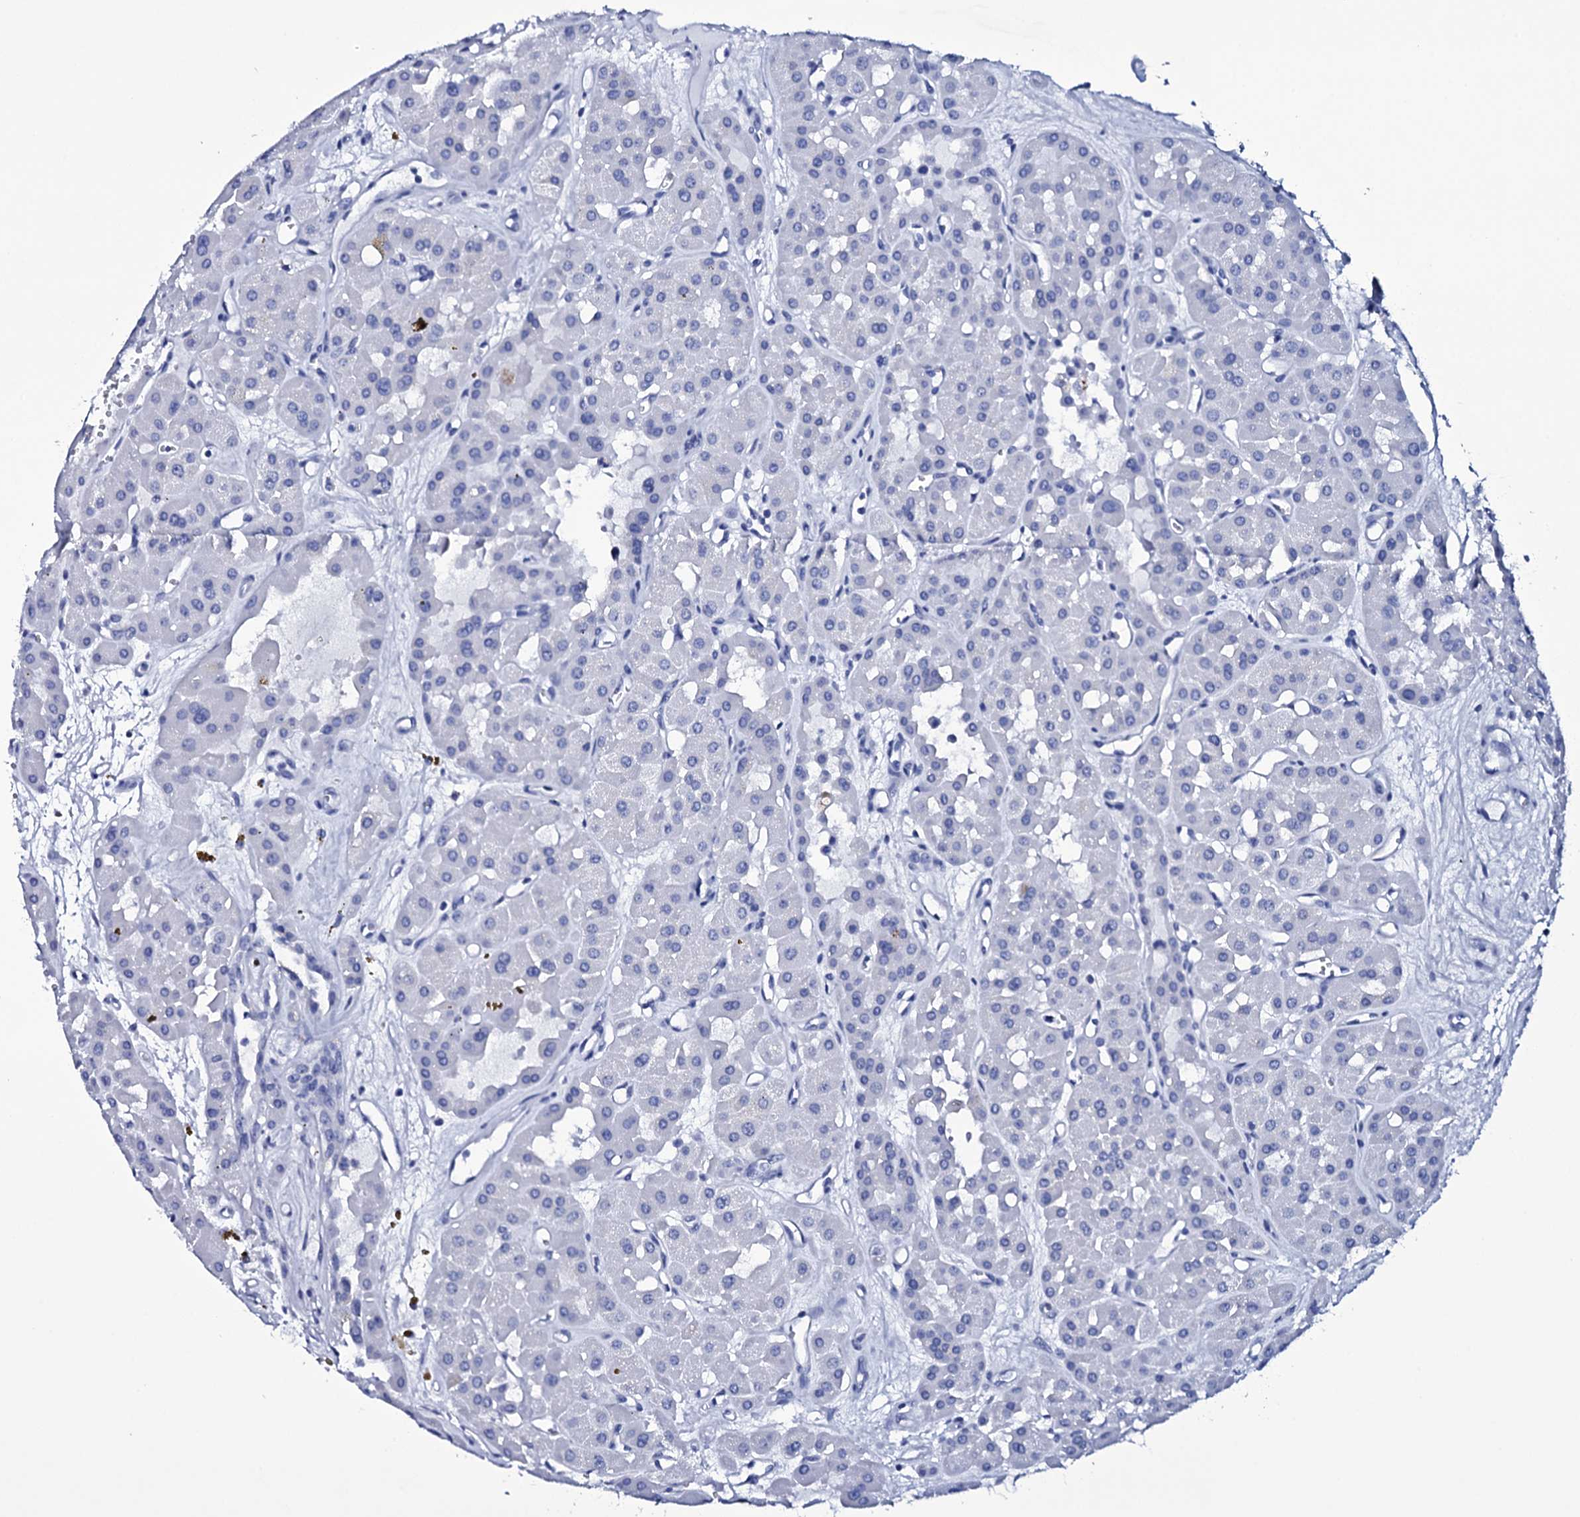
{"staining": {"intensity": "negative", "quantity": "none", "location": "none"}, "tissue": "renal cancer", "cell_type": "Tumor cells", "image_type": "cancer", "snomed": [{"axis": "morphology", "description": "Carcinoma, NOS"}, {"axis": "topography", "description": "Kidney"}], "caption": "DAB (3,3'-diaminobenzidine) immunohistochemical staining of renal cancer (carcinoma) displays no significant staining in tumor cells.", "gene": "ITPRID2", "patient": {"sex": "female", "age": 75}}